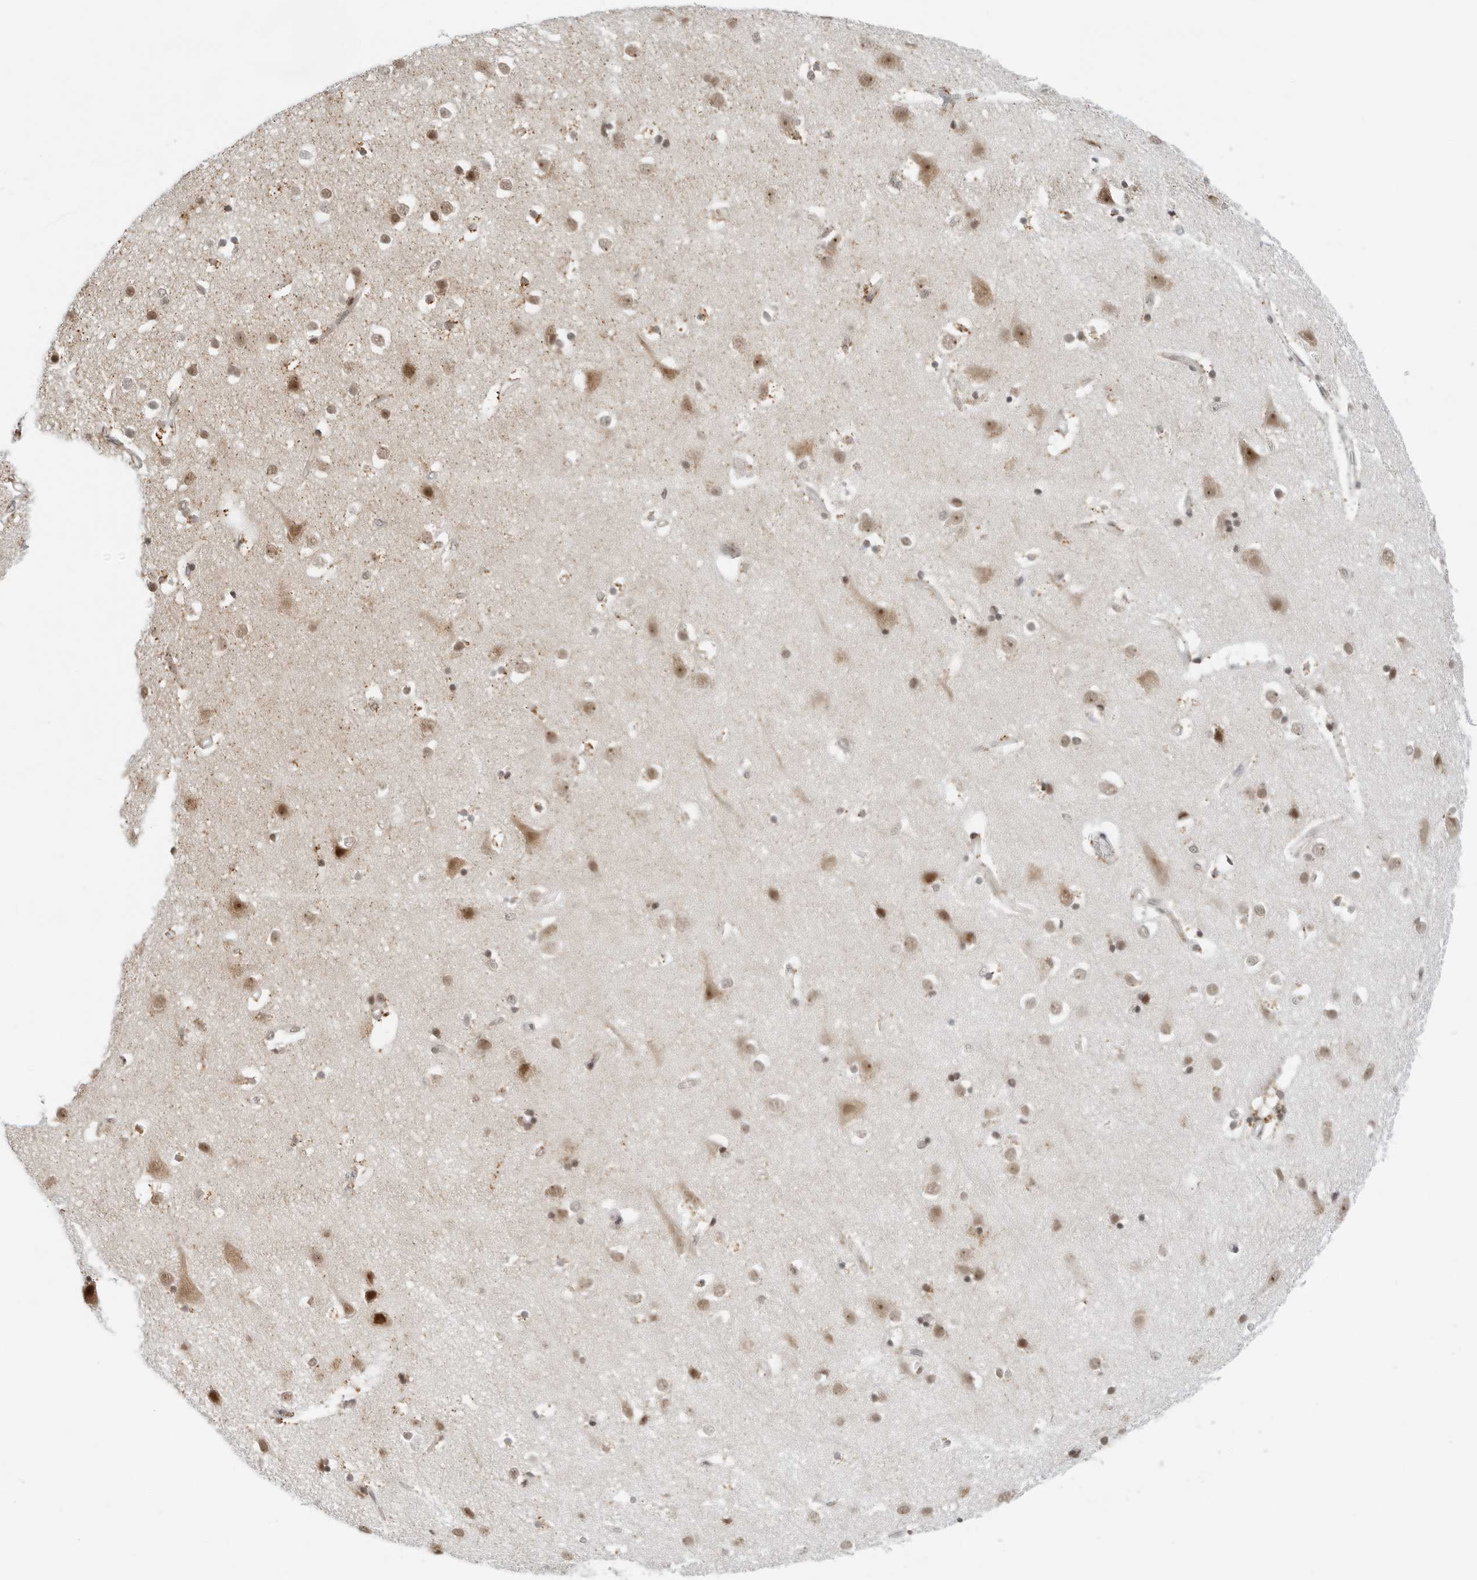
{"staining": {"intensity": "negative", "quantity": "none", "location": "none"}, "tissue": "cerebral cortex", "cell_type": "Endothelial cells", "image_type": "normal", "snomed": [{"axis": "morphology", "description": "Normal tissue, NOS"}, {"axis": "topography", "description": "Cerebral cortex"}], "caption": "Immunohistochemistry (IHC) micrograph of normal cerebral cortex: cerebral cortex stained with DAB (3,3'-diaminobenzidine) exhibits no significant protein positivity in endothelial cells.", "gene": "TOX4", "patient": {"sex": "male", "age": 54}}